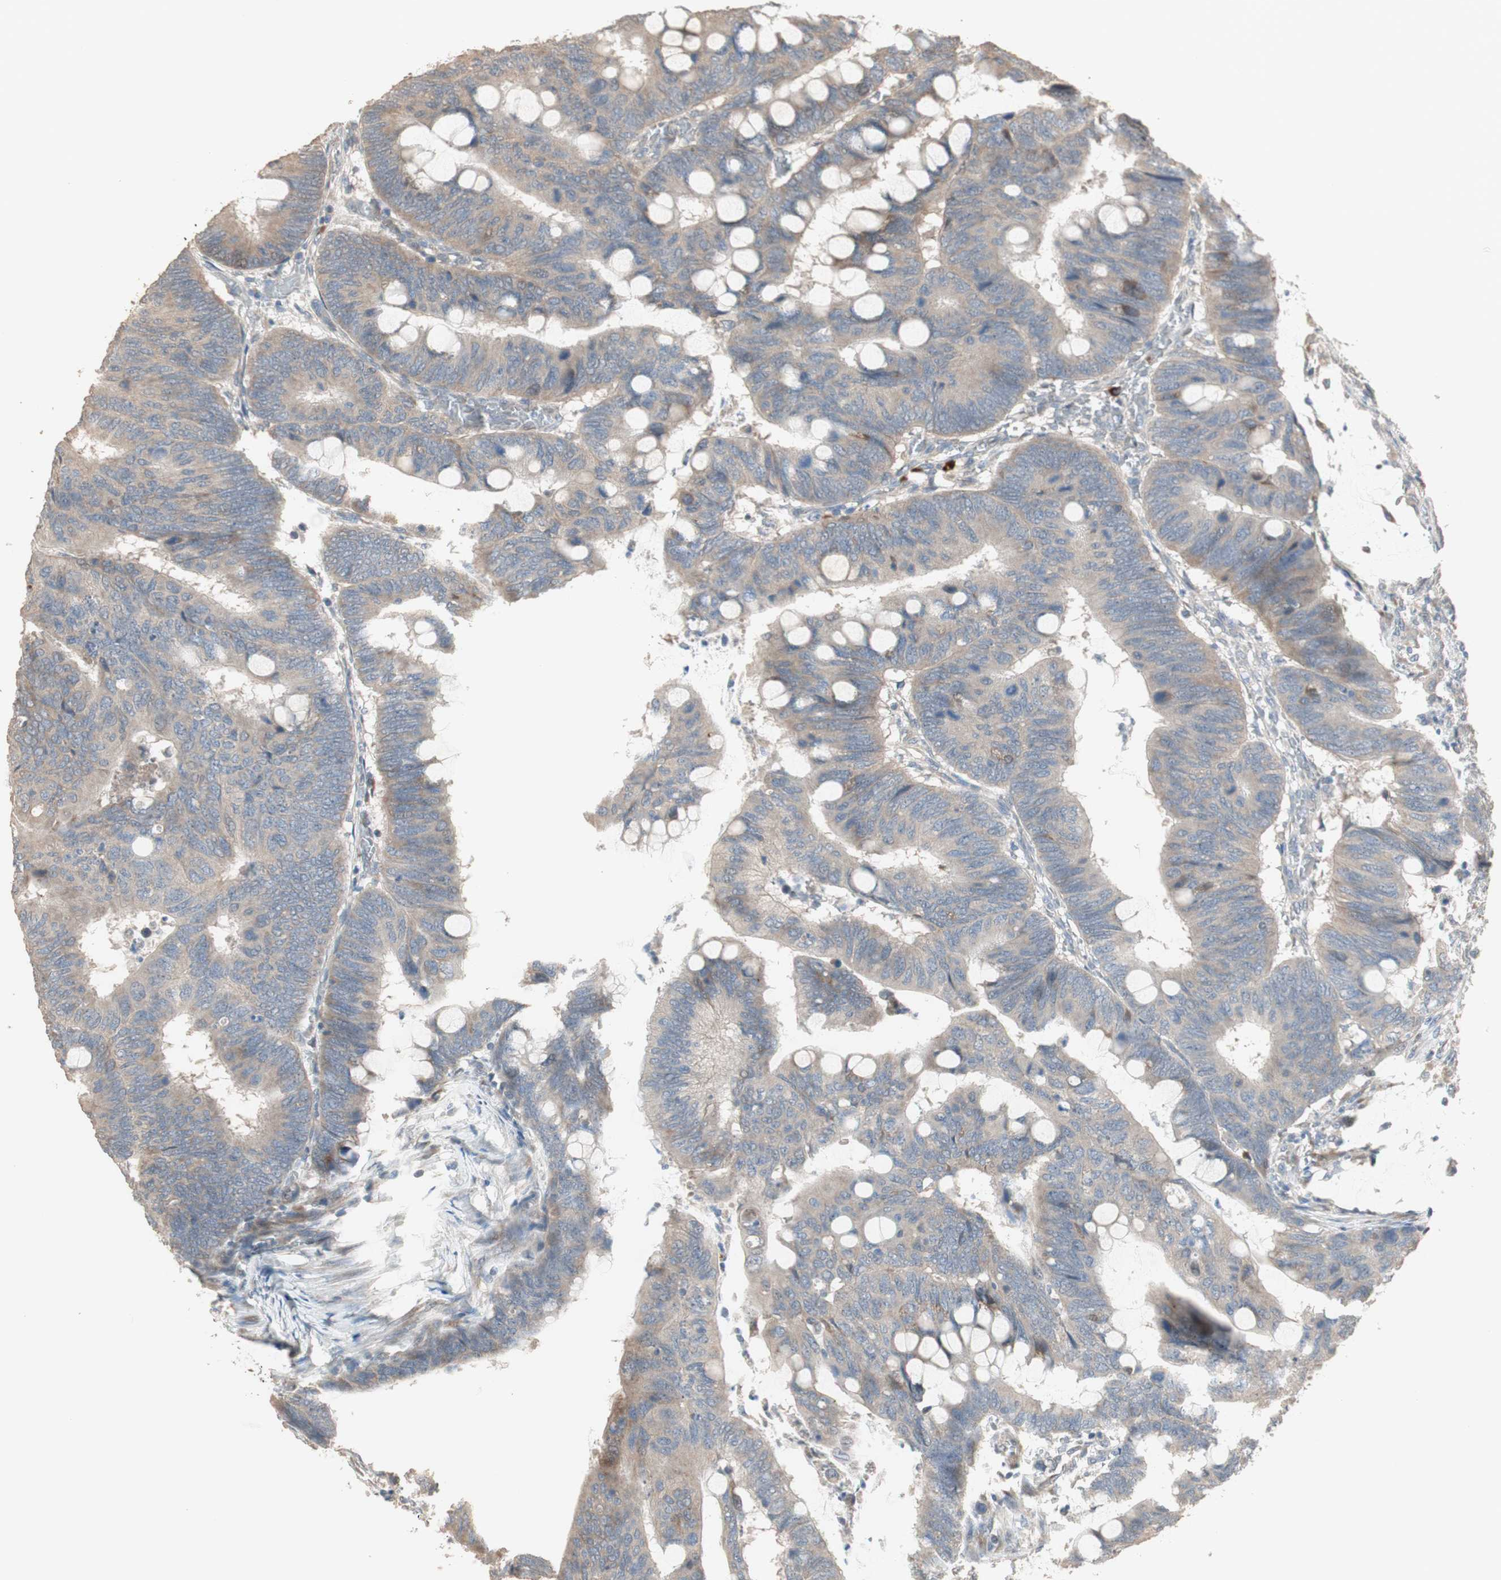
{"staining": {"intensity": "moderate", "quantity": ">75%", "location": "cytoplasmic/membranous"}, "tissue": "colorectal cancer", "cell_type": "Tumor cells", "image_type": "cancer", "snomed": [{"axis": "morphology", "description": "Normal tissue, NOS"}, {"axis": "morphology", "description": "Adenocarcinoma, NOS"}, {"axis": "topography", "description": "Rectum"}, {"axis": "topography", "description": "Peripheral nerve tissue"}], "caption": "Adenocarcinoma (colorectal) stained for a protein shows moderate cytoplasmic/membranous positivity in tumor cells.", "gene": "RARRES1", "patient": {"sex": "male", "age": 92}}